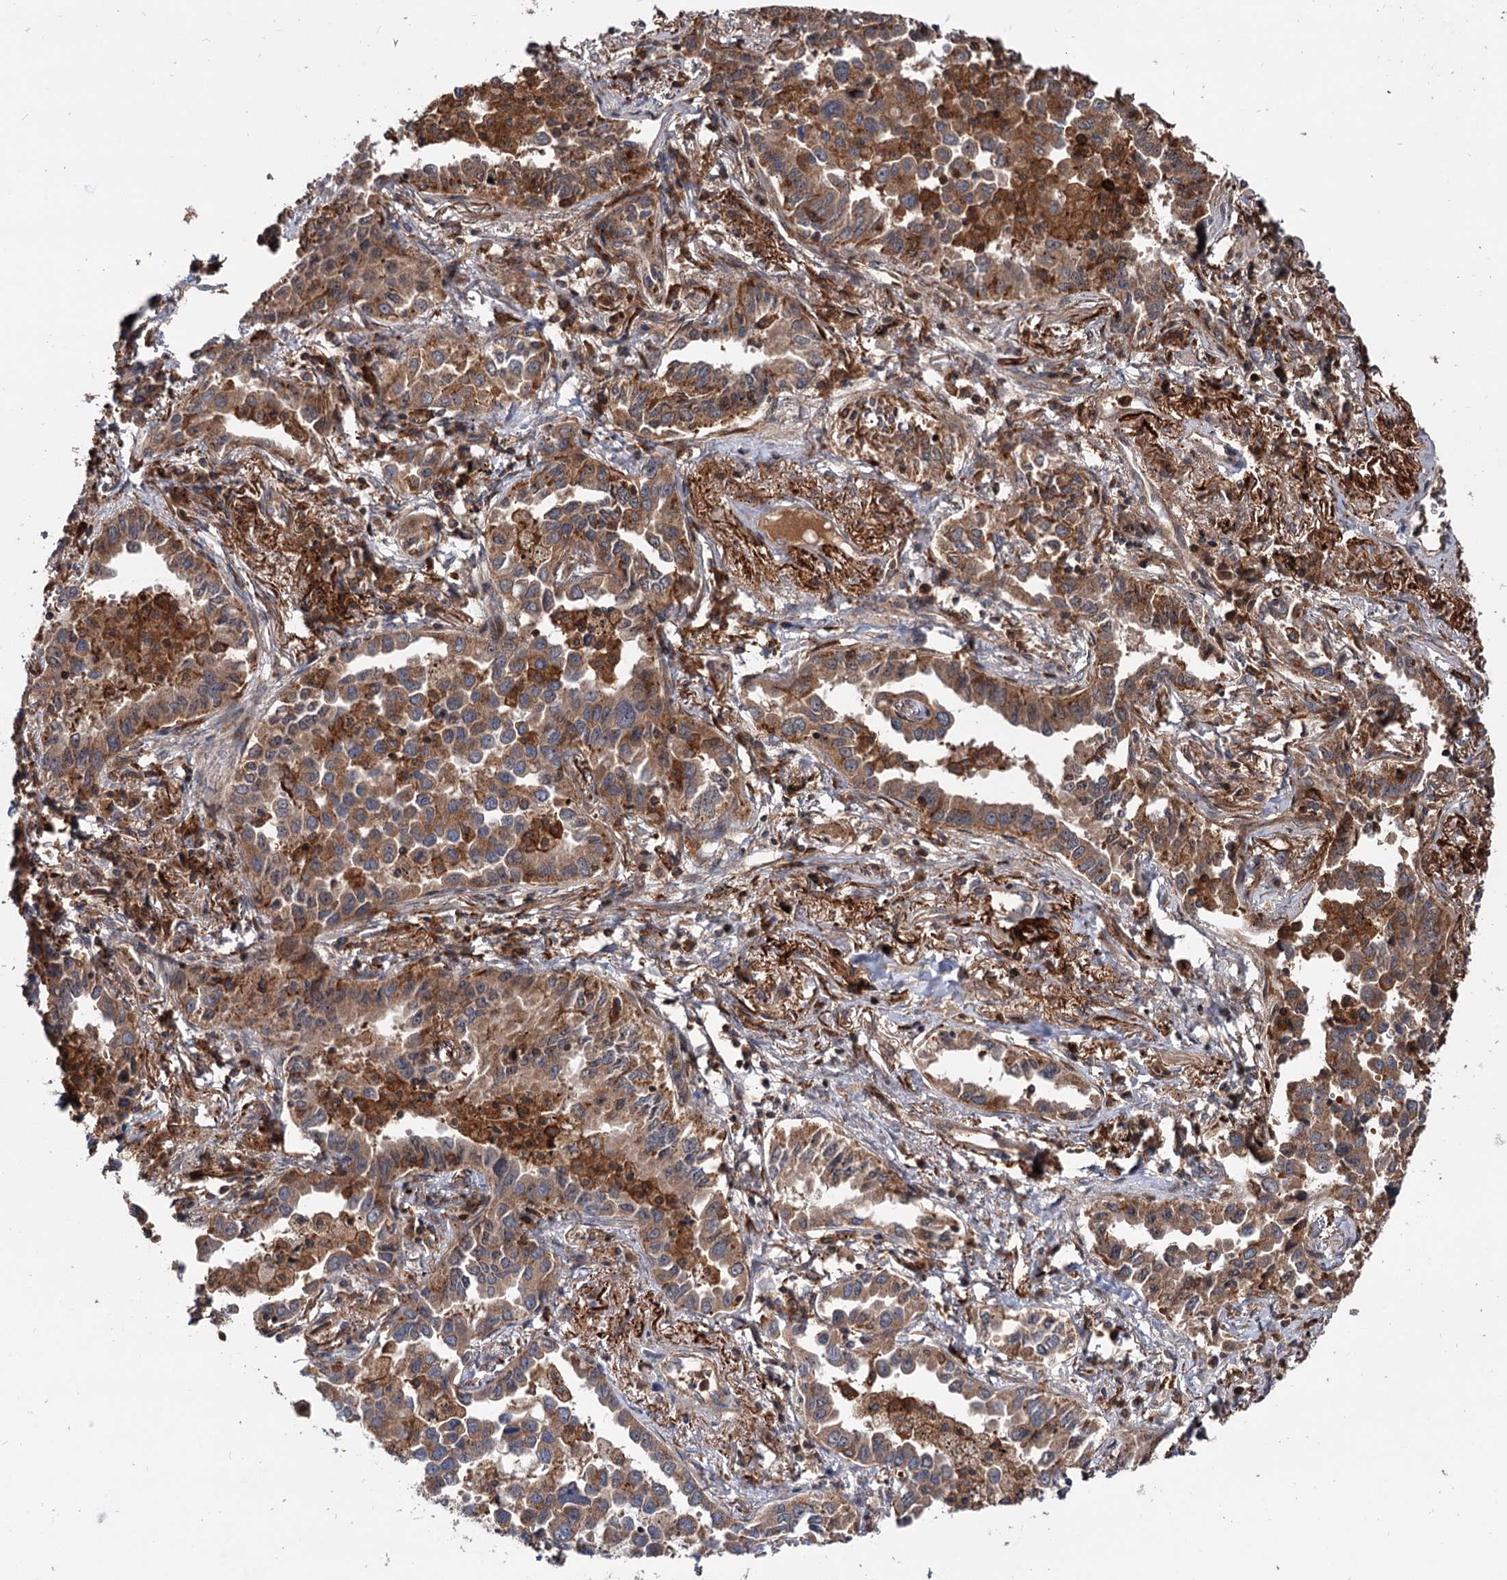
{"staining": {"intensity": "moderate", "quantity": ">75%", "location": "cytoplasmic/membranous"}, "tissue": "lung cancer", "cell_type": "Tumor cells", "image_type": "cancer", "snomed": [{"axis": "morphology", "description": "Adenocarcinoma, NOS"}, {"axis": "topography", "description": "Lung"}], "caption": "The micrograph exhibits immunohistochemical staining of lung adenocarcinoma. There is moderate cytoplasmic/membranous staining is identified in approximately >75% of tumor cells.", "gene": "RNF111", "patient": {"sex": "male", "age": 67}}